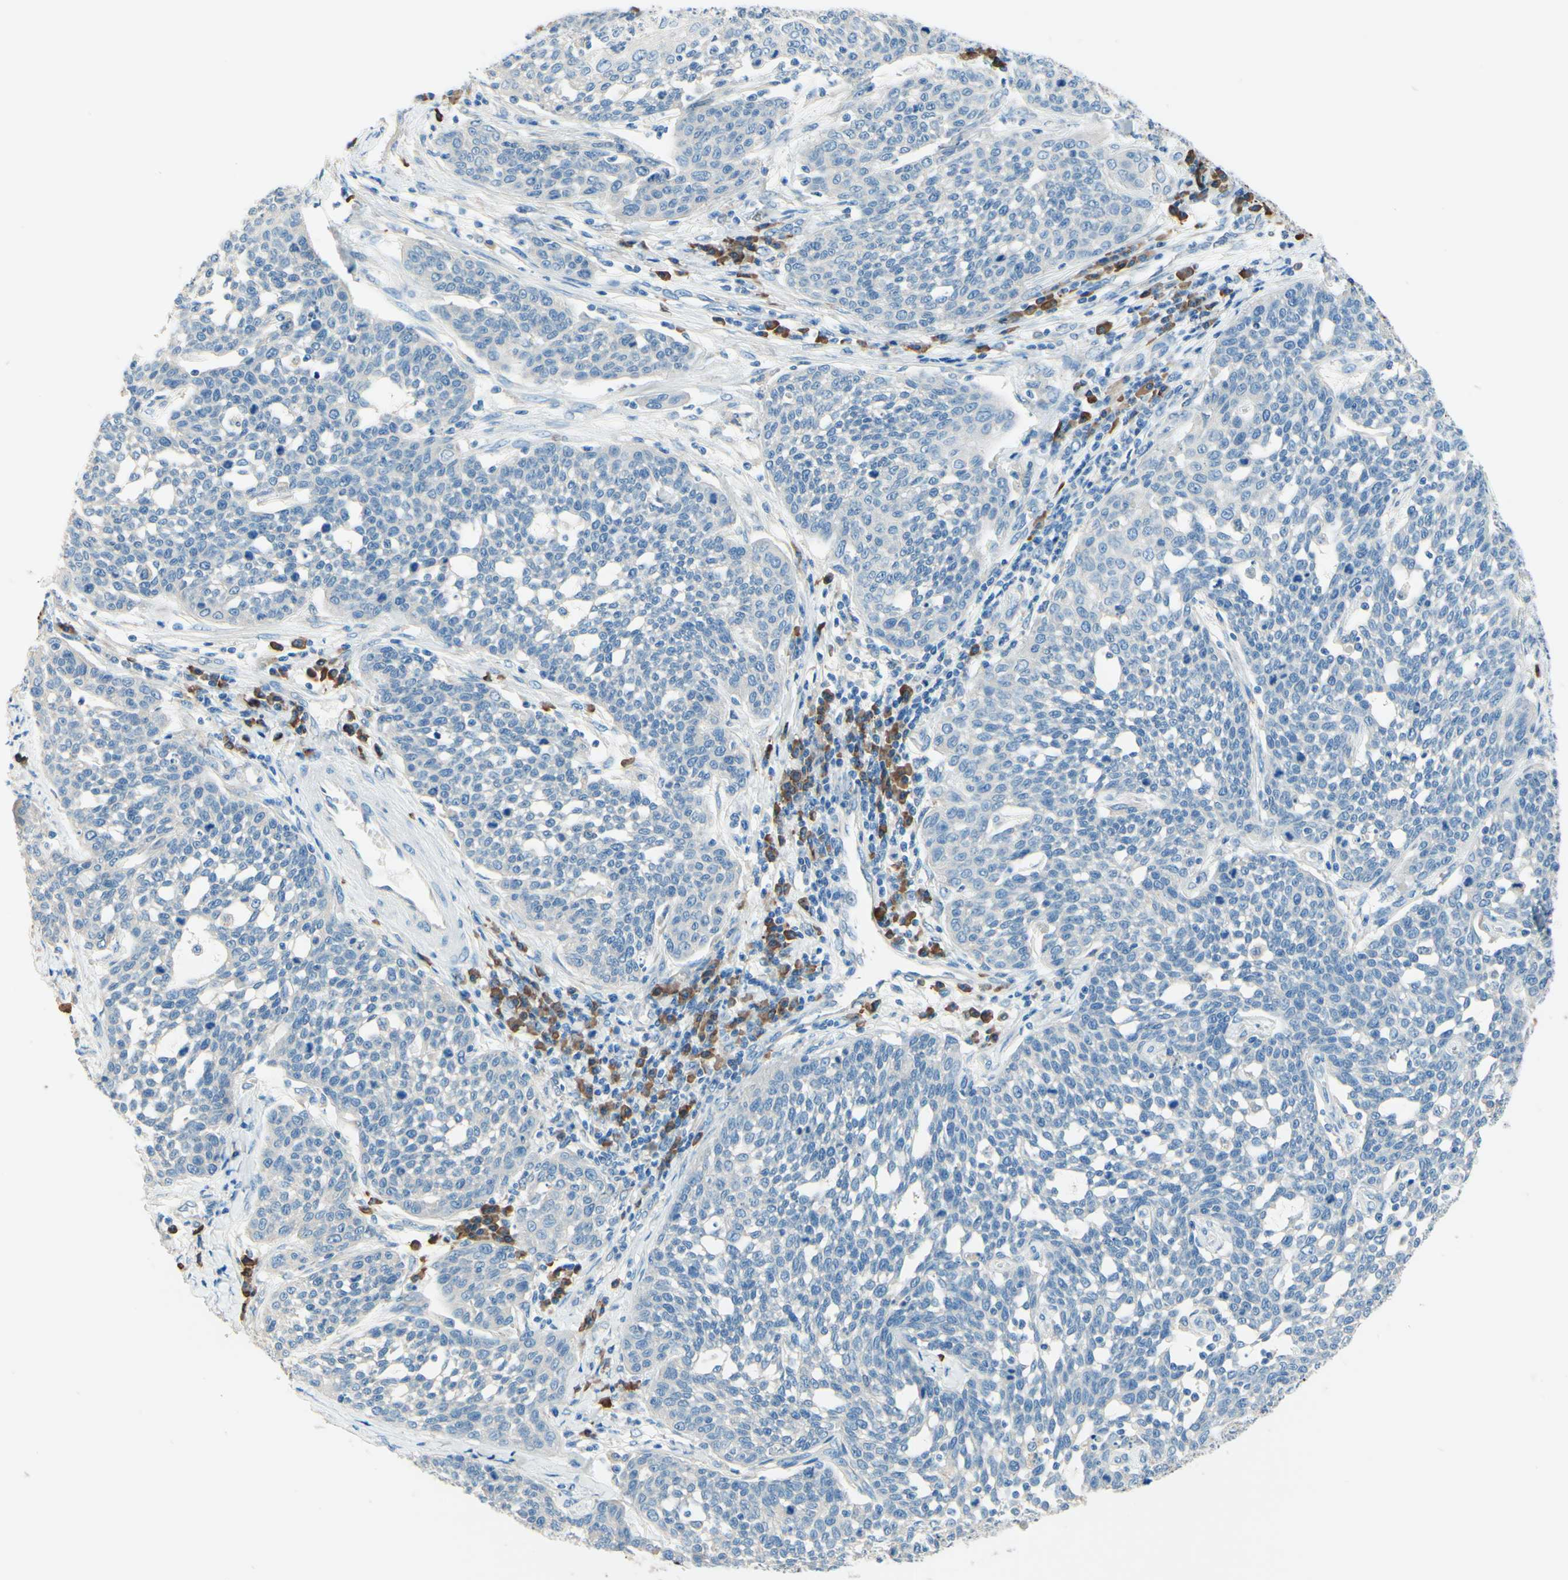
{"staining": {"intensity": "negative", "quantity": "none", "location": "none"}, "tissue": "cervical cancer", "cell_type": "Tumor cells", "image_type": "cancer", "snomed": [{"axis": "morphology", "description": "Squamous cell carcinoma, NOS"}, {"axis": "topography", "description": "Cervix"}], "caption": "Micrograph shows no protein expression in tumor cells of cervical squamous cell carcinoma tissue.", "gene": "PASD1", "patient": {"sex": "female", "age": 34}}